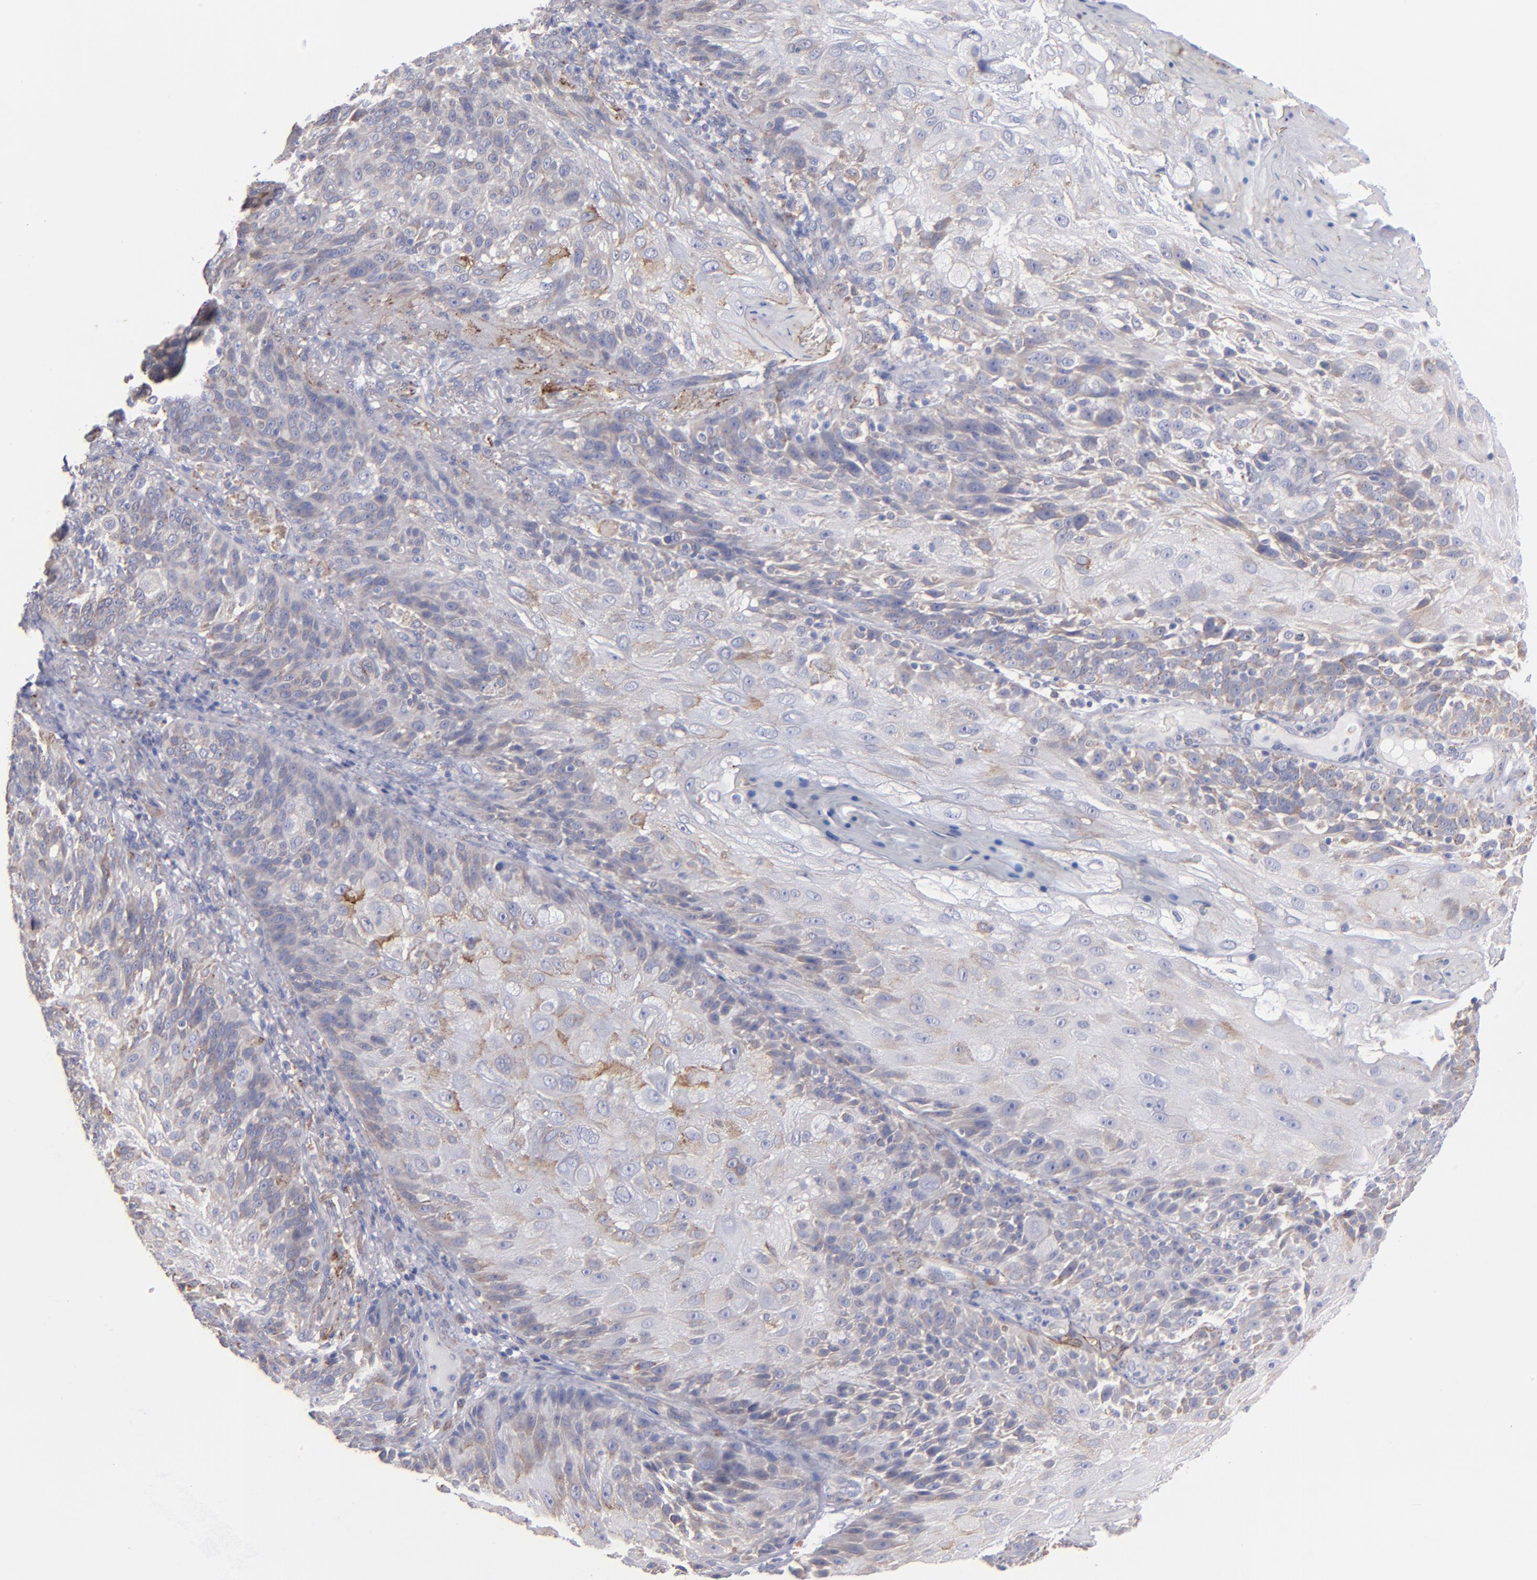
{"staining": {"intensity": "weak", "quantity": "<25%", "location": "cytoplasmic/membranous"}, "tissue": "skin cancer", "cell_type": "Tumor cells", "image_type": "cancer", "snomed": [{"axis": "morphology", "description": "Normal tissue, NOS"}, {"axis": "morphology", "description": "Squamous cell carcinoma, NOS"}, {"axis": "topography", "description": "Skin"}], "caption": "A micrograph of skin cancer (squamous cell carcinoma) stained for a protein shows no brown staining in tumor cells.", "gene": "MFGE8", "patient": {"sex": "female", "age": 83}}